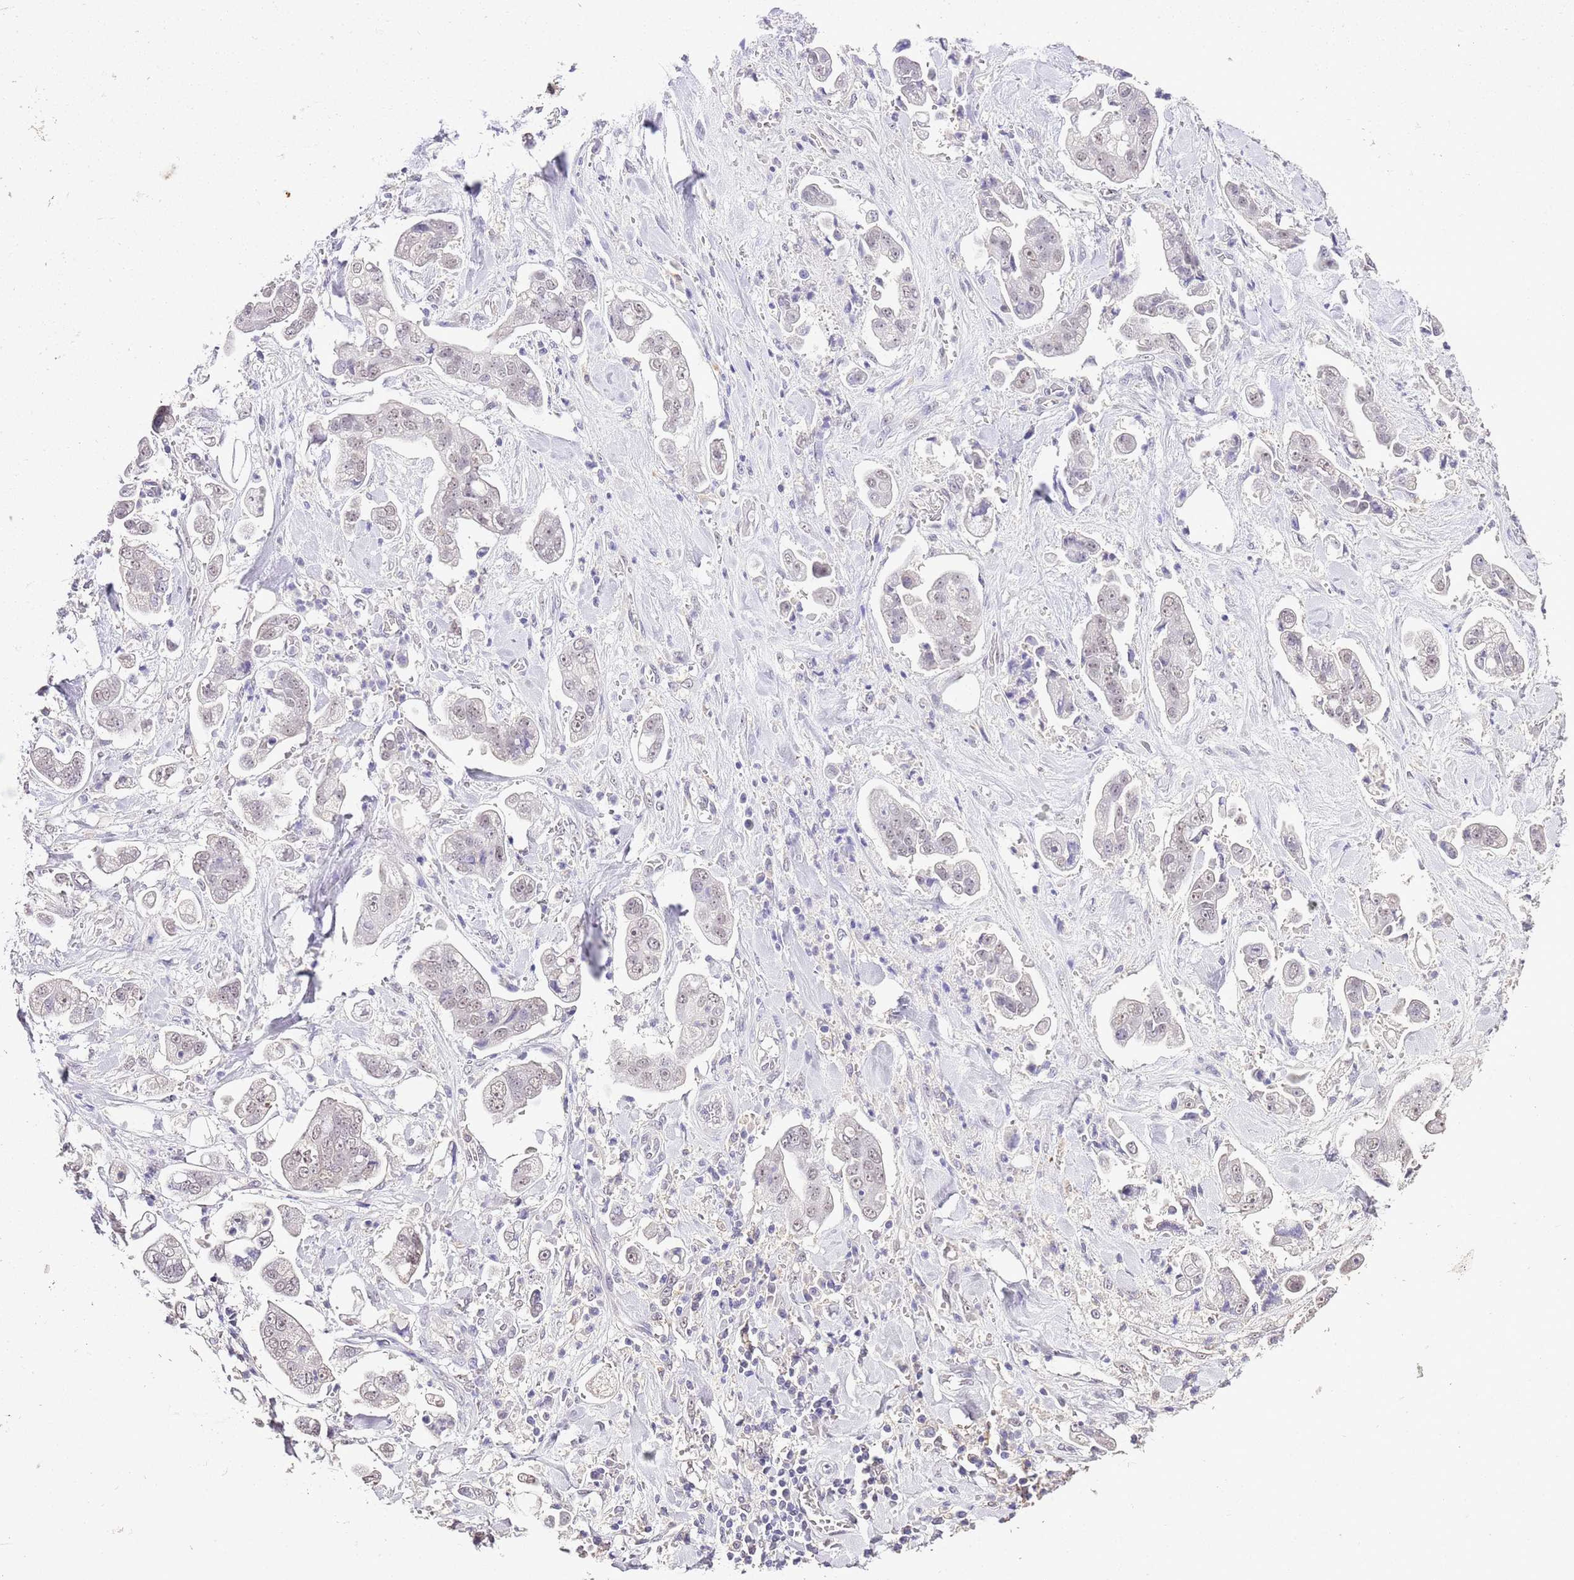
{"staining": {"intensity": "weak", "quantity": "25%-75%", "location": "nuclear"}, "tissue": "stomach cancer", "cell_type": "Tumor cells", "image_type": "cancer", "snomed": [{"axis": "morphology", "description": "Adenocarcinoma, NOS"}, {"axis": "topography", "description": "Stomach"}], "caption": "Tumor cells demonstrate weak nuclear staining in about 25%-75% of cells in stomach adenocarcinoma.", "gene": "IZUMO4", "patient": {"sex": "male", "age": 62}}